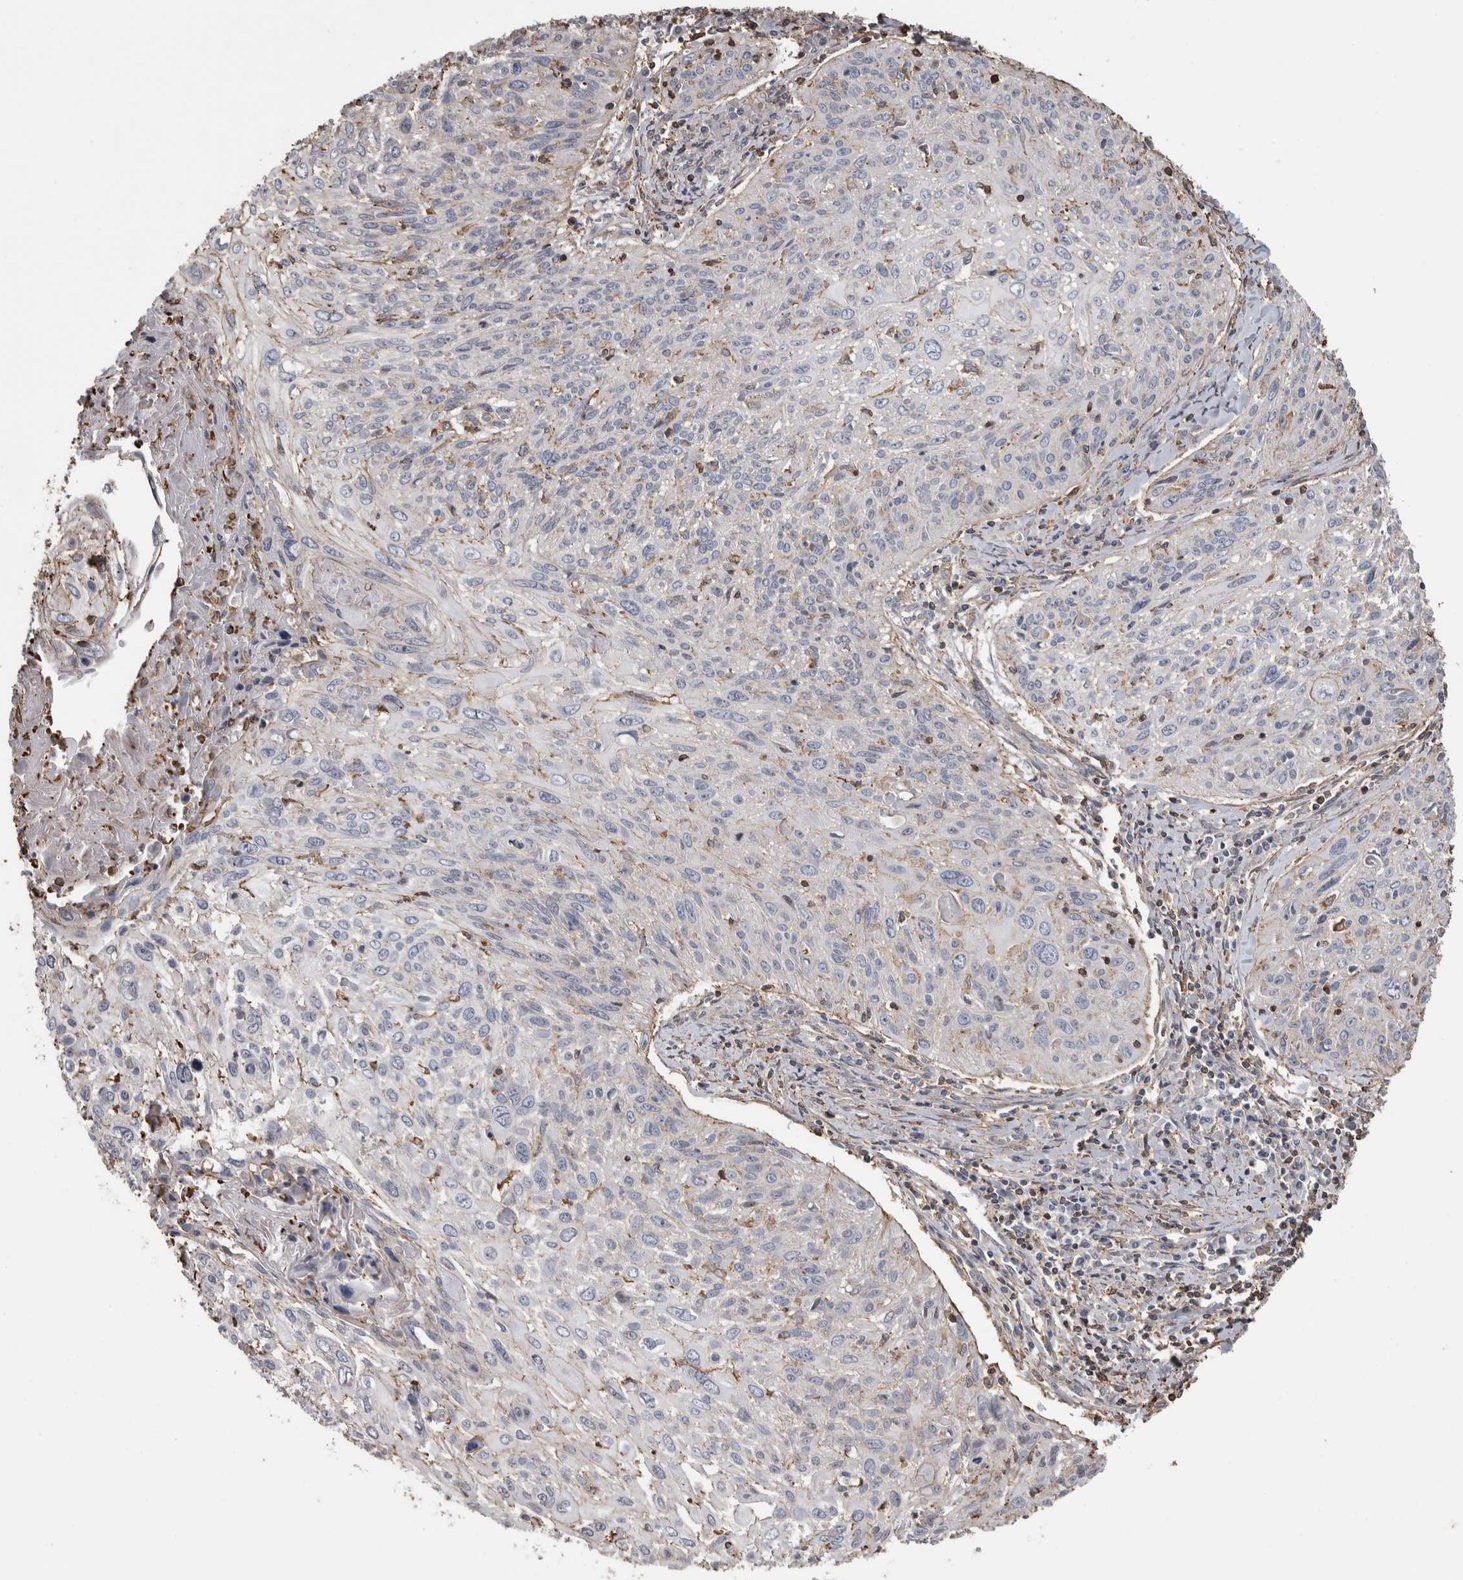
{"staining": {"intensity": "weak", "quantity": "<25%", "location": "cytoplasmic/membranous"}, "tissue": "cervical cancer", "cell_type": "Tumor cells", "image_type": "cancer", "snomed": [{"axis": "morphology", "description": "Squamous cell carcinoma, NOS"}, {"axis": "topography", "description": "Cervix"}], "caption": "Tumor cells show no significant expression in cervical cancer (squamous cell carcinoma).", "gene": "ENPP2", "patient": {"sex": "female", "age": 51}}